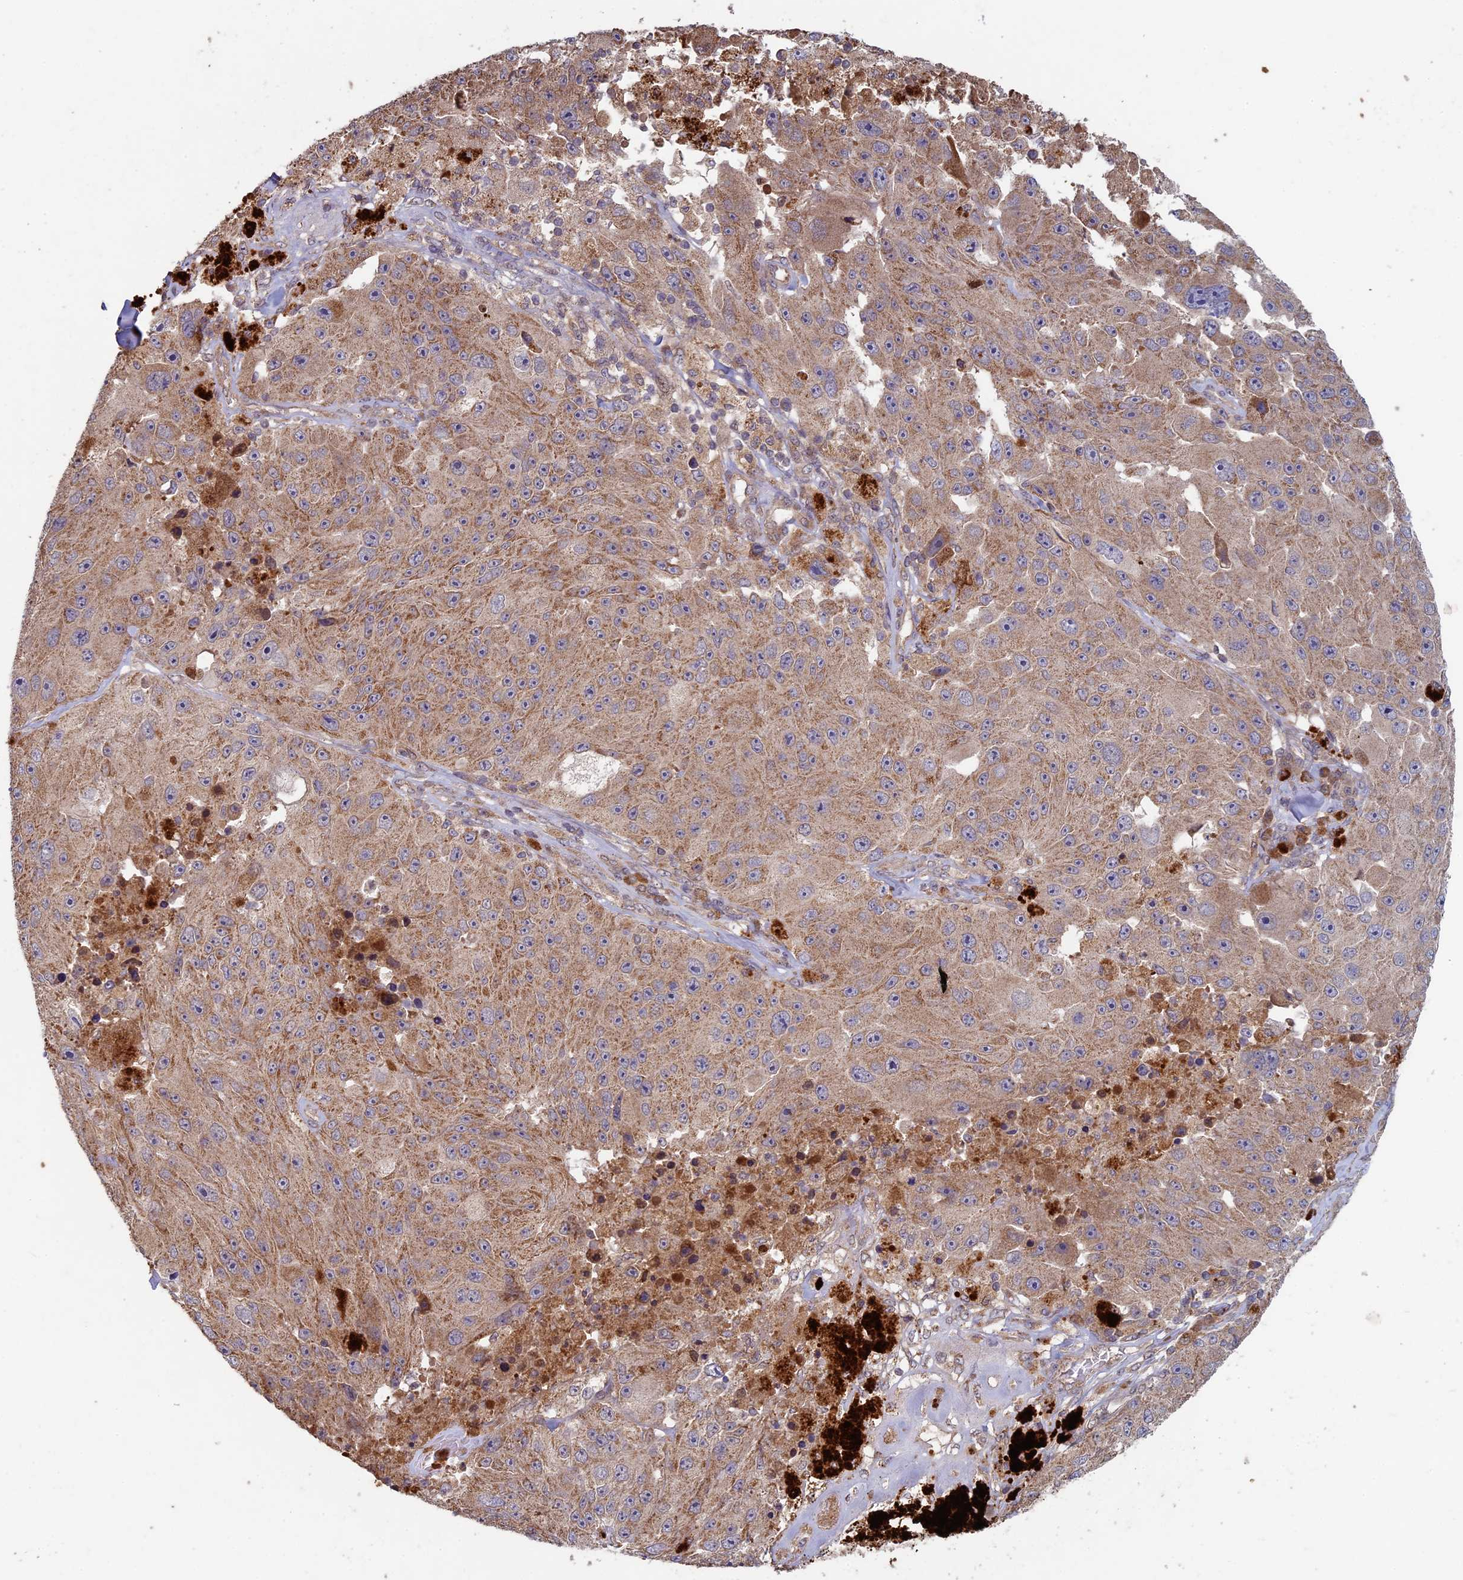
{"staining": {"intensity": "moderate", "quantity": ">75%", "location": "cytoplasmic/membranous"}, "tissue": "melanoma", "cell_type": "Tumor cells", "image_type": "cancer", "snomed": [{"axis": "morphology", "description": "Malignant melanoma, Metastatic site"}, {"axis": "topography", "description": "Lymph node"}], "caption": "Melanoma was stained to show a protein in brown. There is medium levels of moderate cytoplasmic/membranous staining in approximately >75% of tumor cells.", "gene": "RCCD1", "patient": {"sex": "male", "age": 62}}